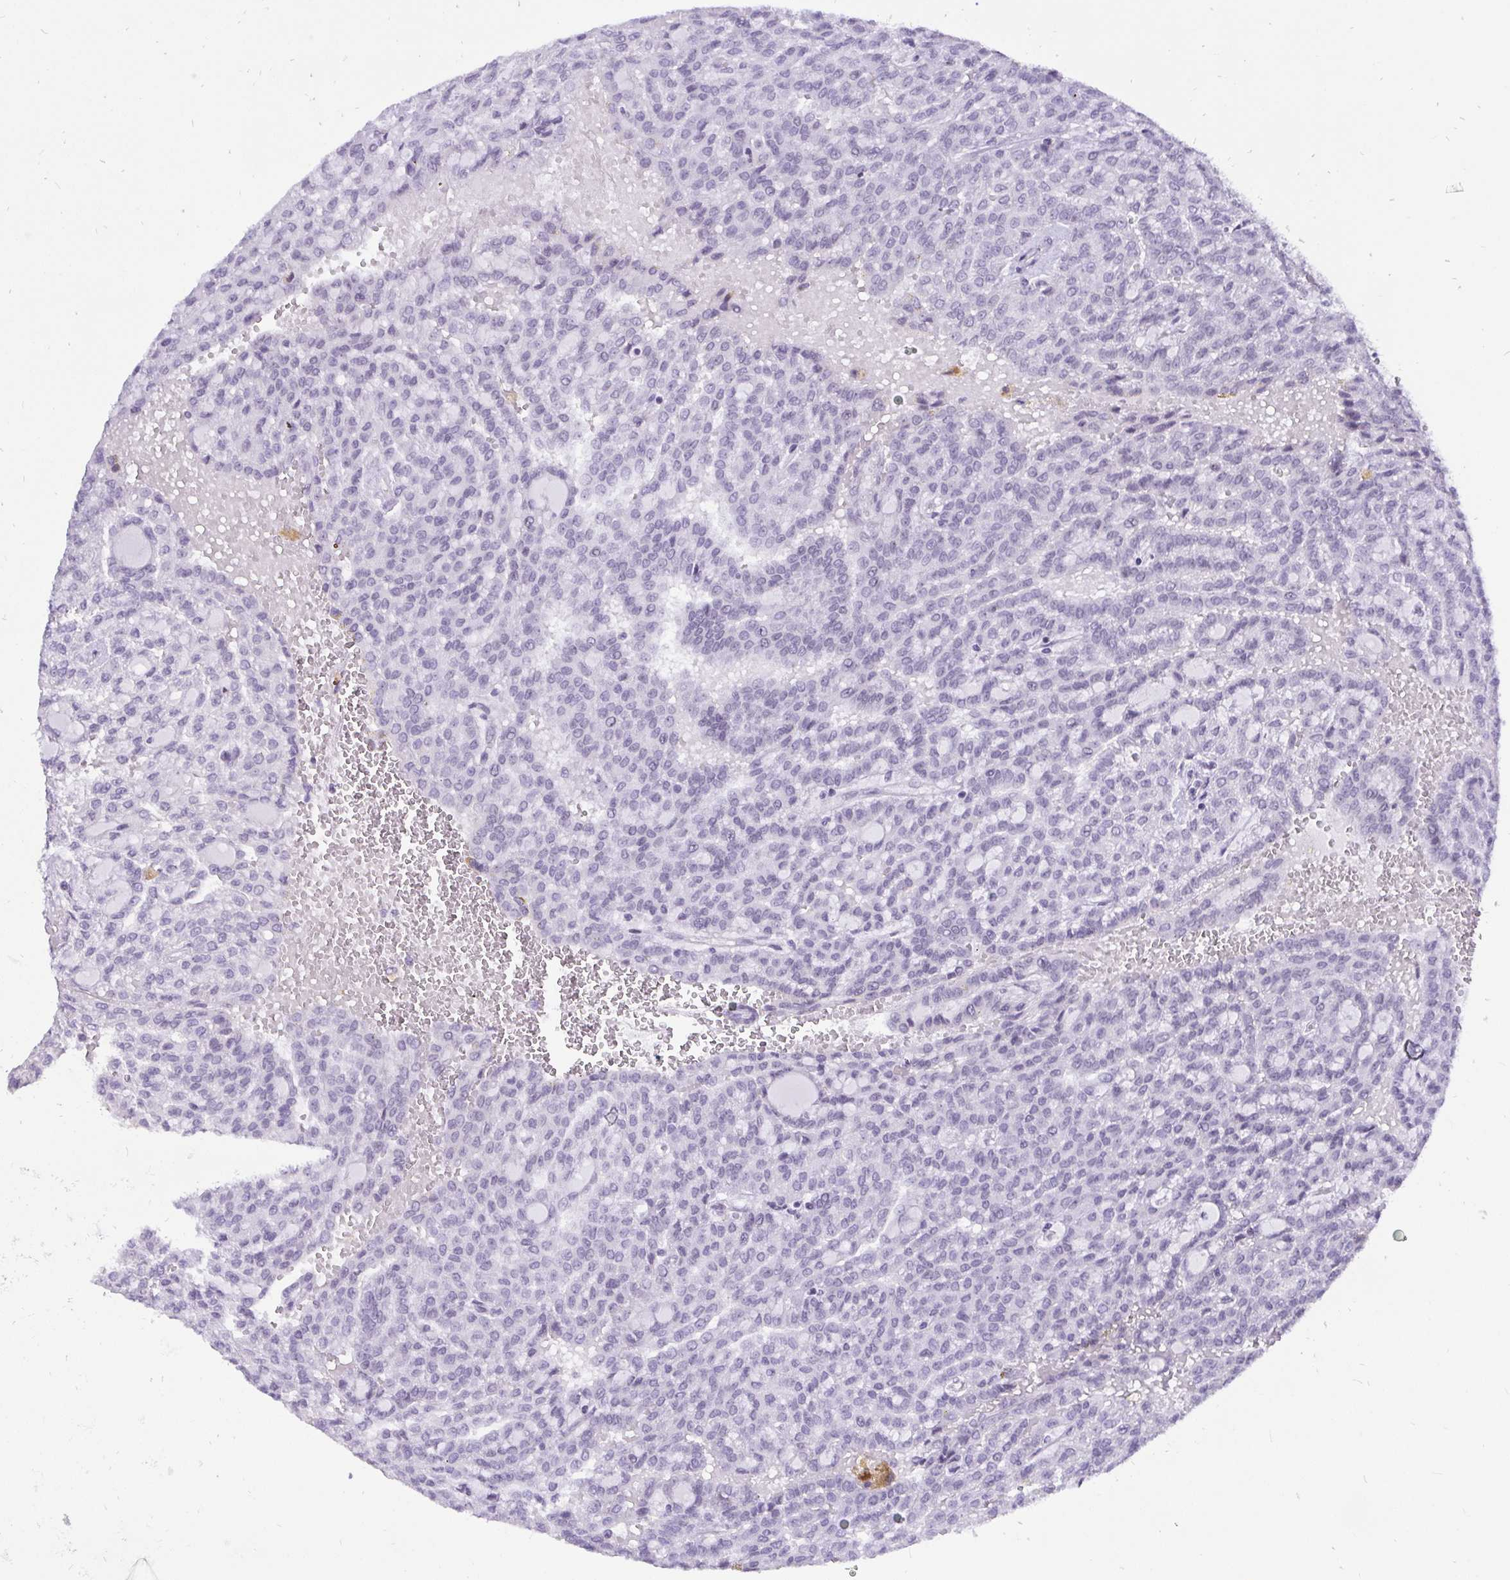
{"staining": {"intensity": "negative", "quantity": "none", "location": "none"}, "tissue": "renal cancer", "cell_type": "Tumor cells", "image_type": "cancer", "snomed": [{"axis": "morphology", "description": "Adenocarcinoma, NOS"}, {"axis": "topography", "description": "Kidney"}], "caption": "An IHC micrograph of adenocarcinoma (renal) is shown. There is no staining in tumor cells of adenocarcinoma (renal). (DAB immunohistochemistry with hematoxylin counter stain).", "gene": "ZNF860", "patient": {"sex": "male", "age": 63}}